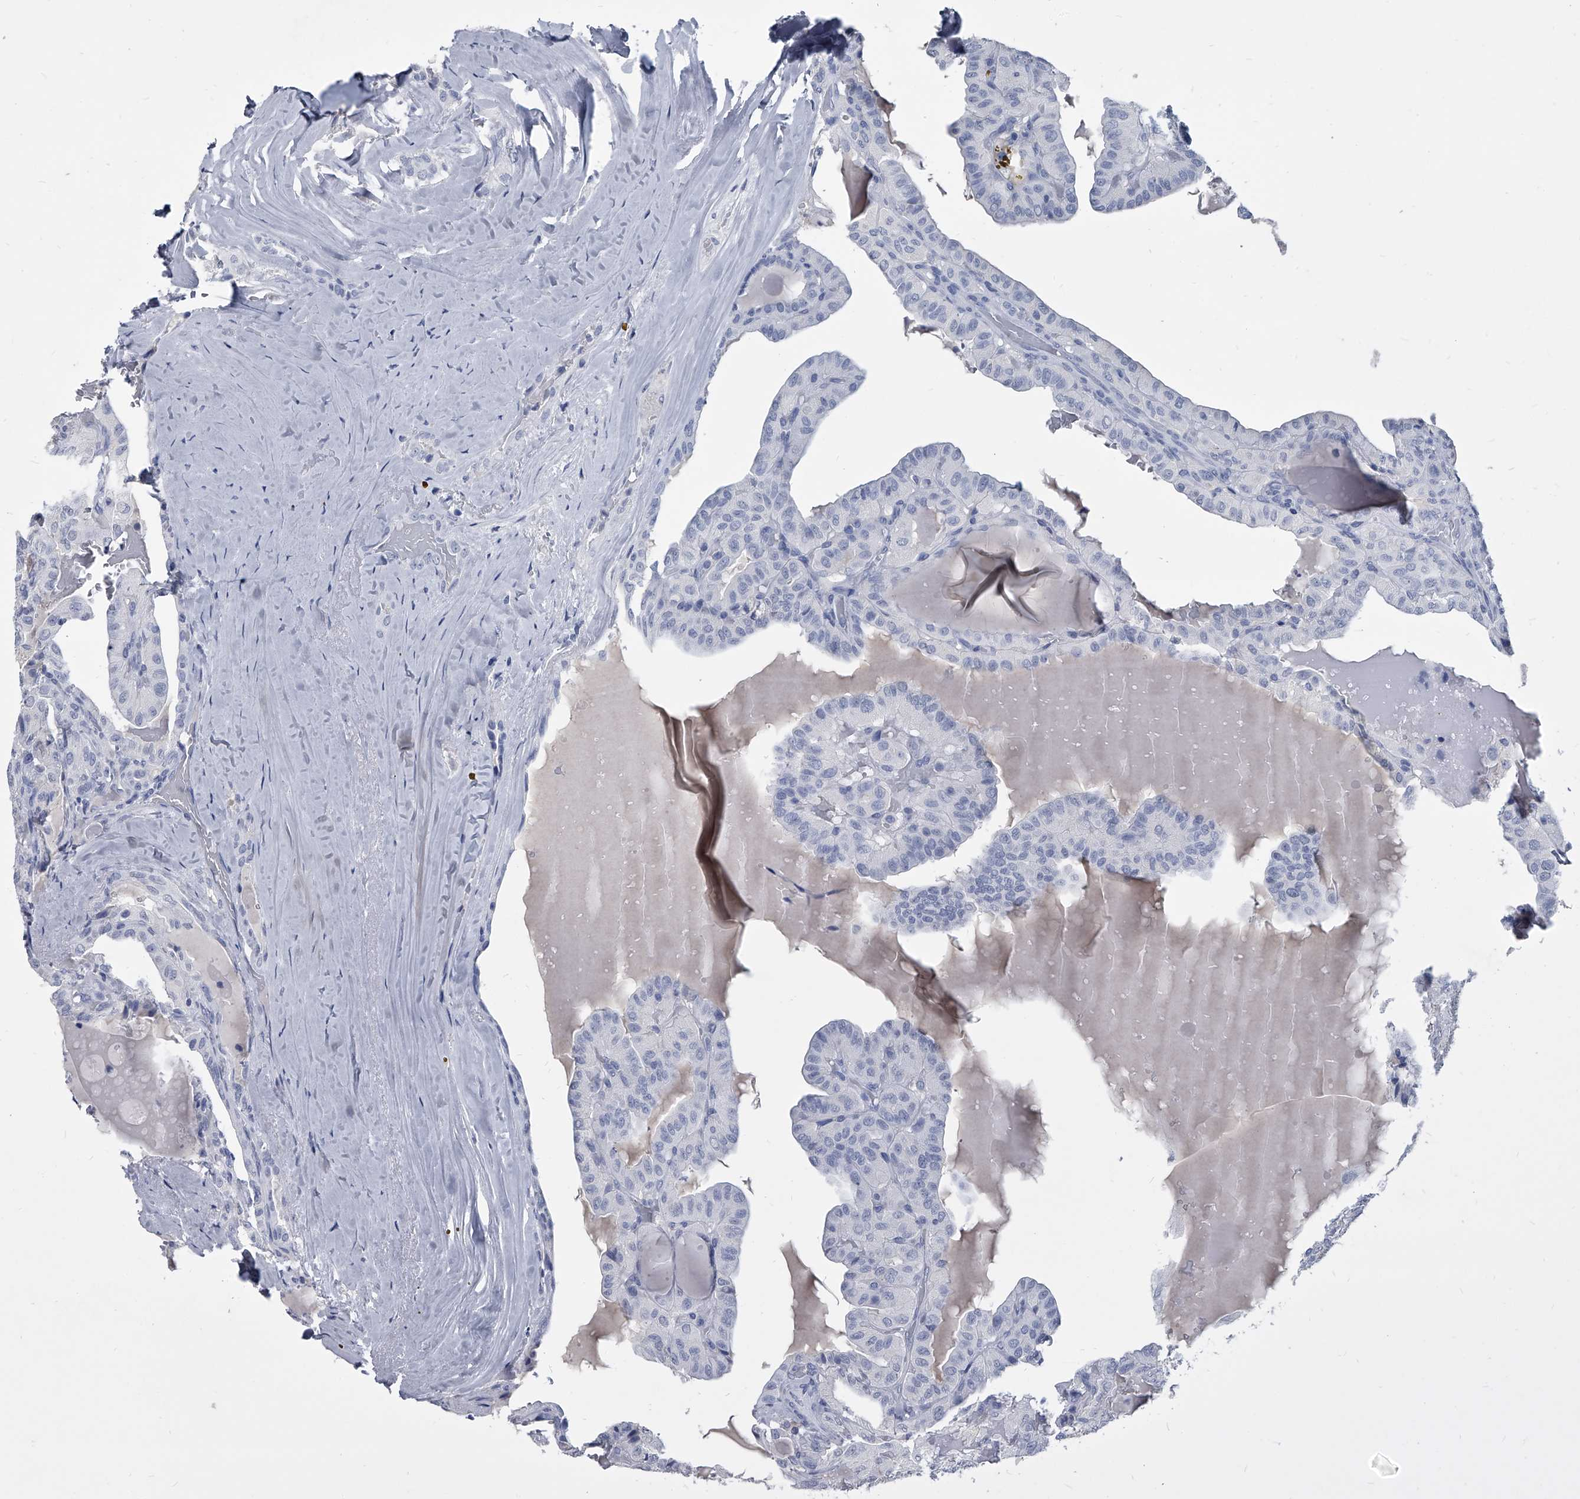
{"staining": {"intensity": "negative", "quantity": "none", "location": "none"}, "tissue": "head and neck cancer", "cell_type": "Tumor cells", "image_type": "cancer", "snomed": [{"axis": "morphology", "description": "Squamous cell carcinoma, NOS"}, {"axis": "topography", "description": "Oral tissue"}, {"axis": "topography", "description": "Head-Neck"}], "caption": "This is a micrograph of immunohistochemistry (IHC) staining of head and neck cancer, which shows no expression in tumor cells. Brightfield microscopy of immunohistochemistry stained with DAB (brown) and hematoxylin (blue), captured at high magnification.", "gene": "BCAS1", "patient": {"sex": "female", "age": 50}}